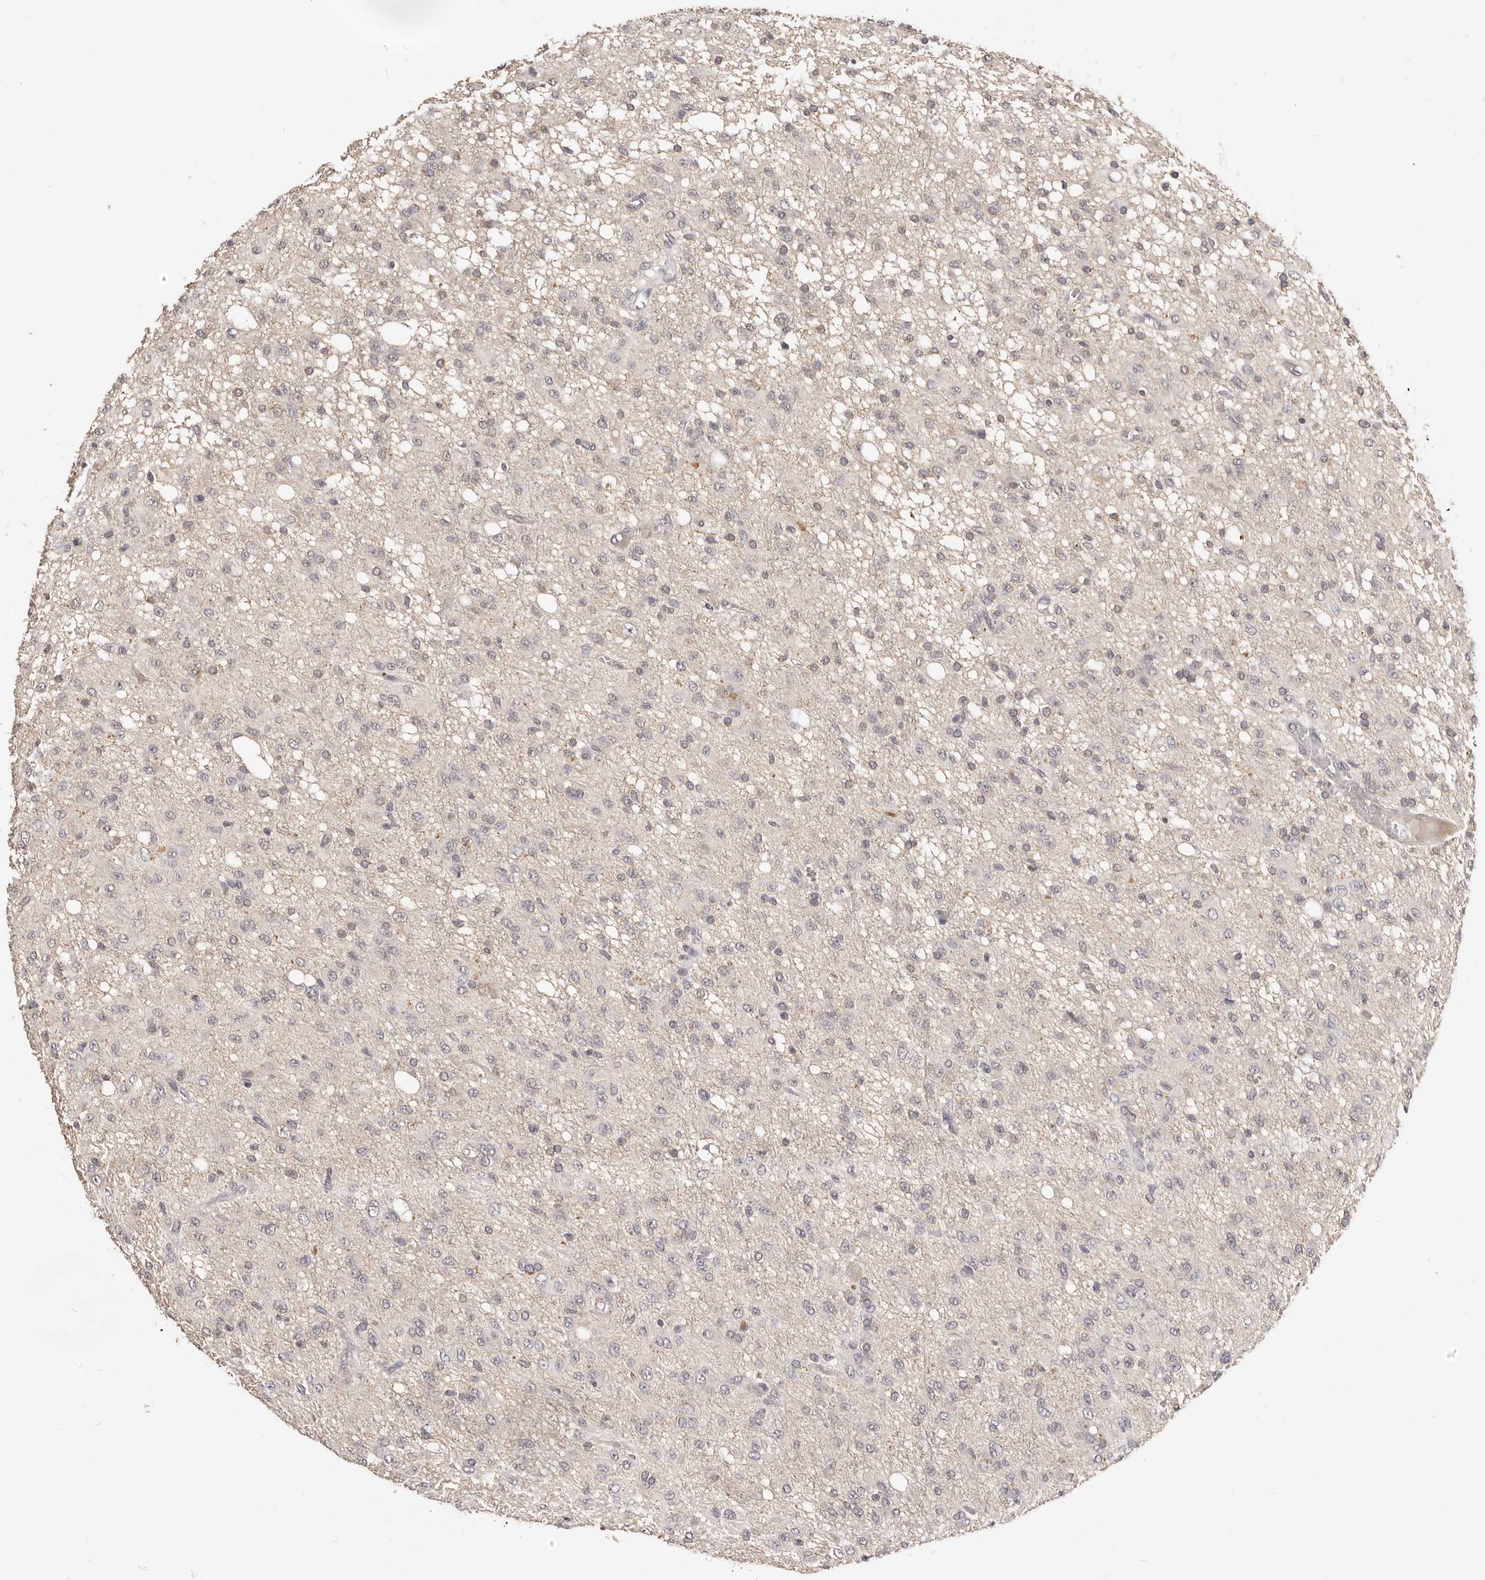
{"staining": {"intensity": "negative", "quantity": "none", "location": "none"}, "tissue": "glioma", "cell_type": "Tumor cells", "image_type": "cancer", "snomed": [{"axis": "morphology", "description": "Glioma, malignant, High grade"}, {"axis": "topography", "description": "Brain"}], "caption": "Image shows no protein expression in tumor cells of glioma tissue. Brightfield microscopy of immunohistochemistry (IHC) stained with DAB (brown) and hematoxylin (blue), captured at high magnification.", "gene": "TSPAN13", "patient": {"sex": "female", "age": 59}}